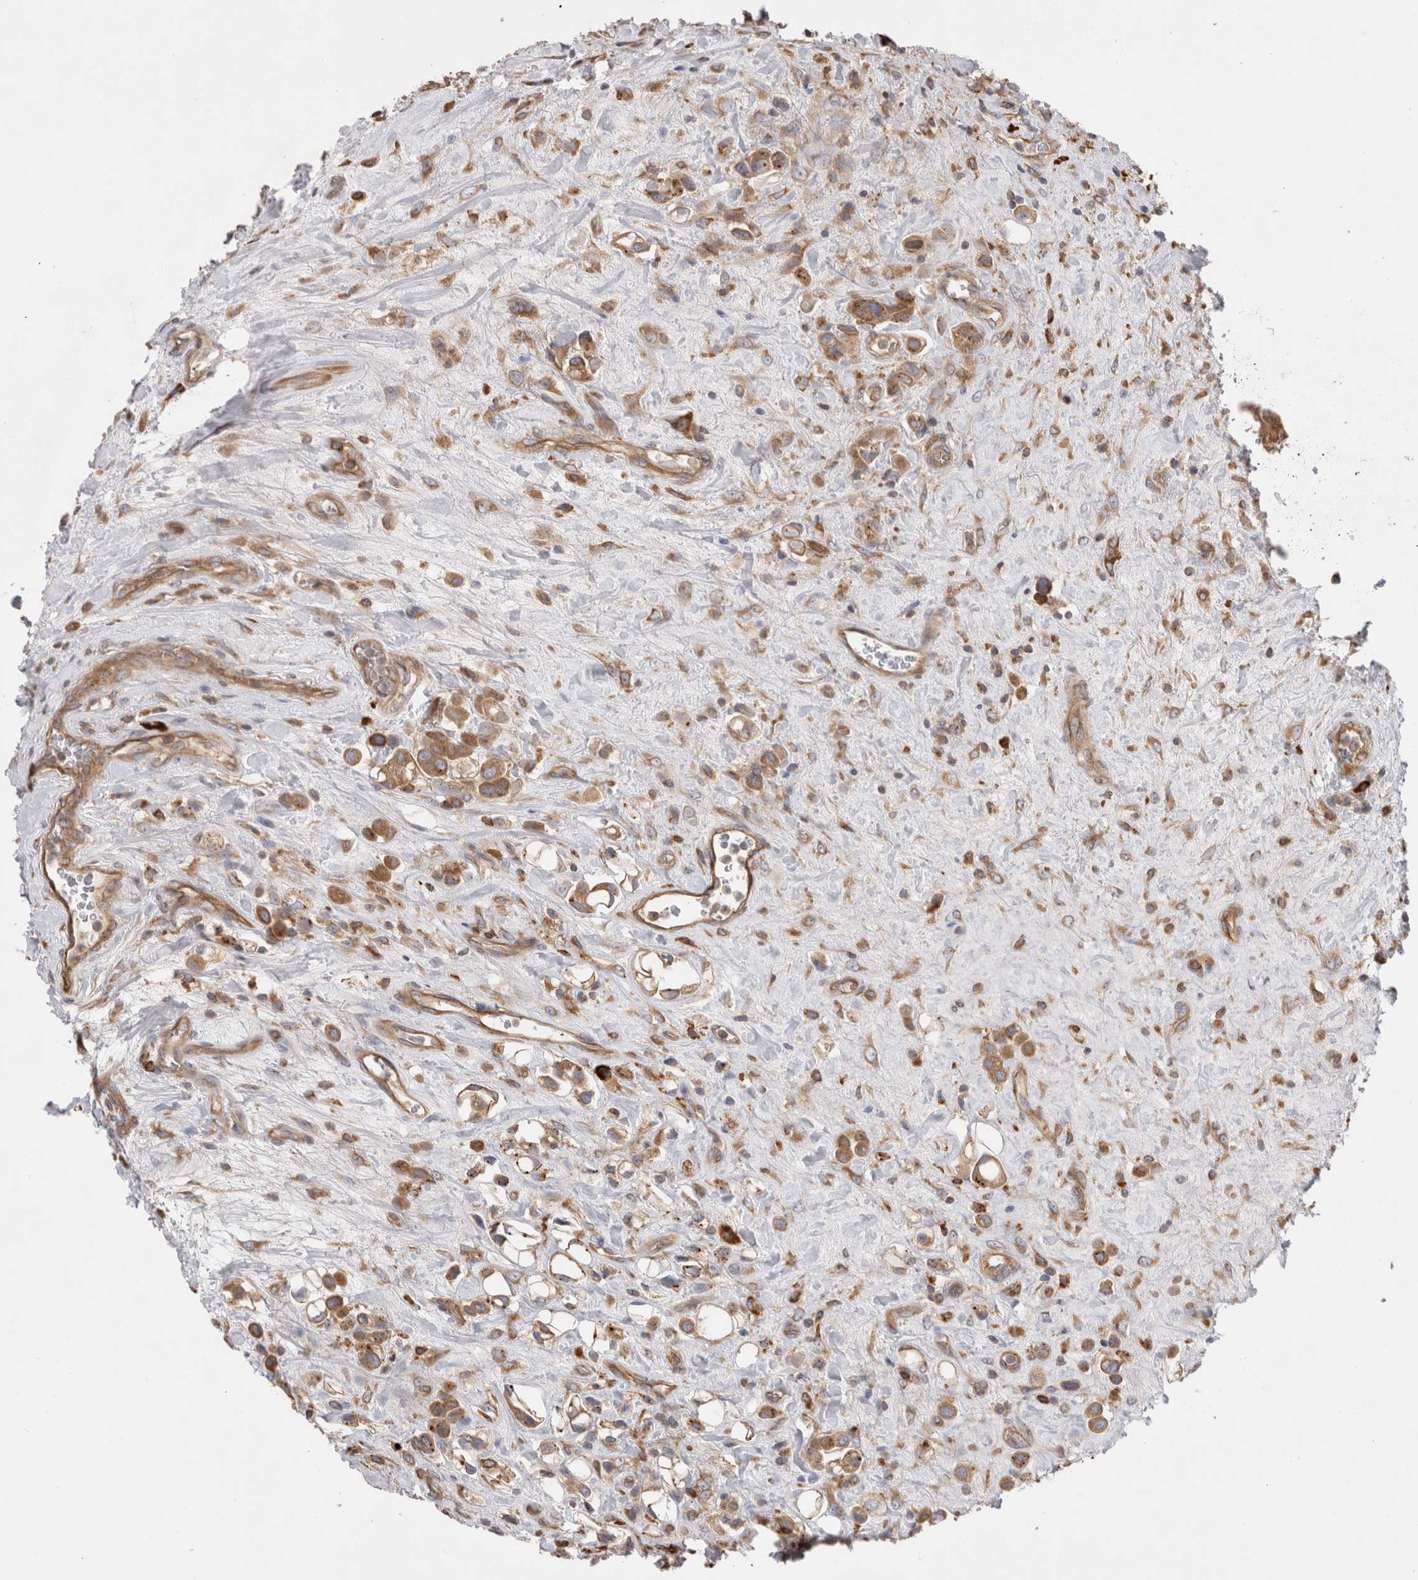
{"staining": {"intensity": "moderate", "quantity": ">75%", "location": "cytoplasmic/membranous"}, "tissue": "urothelial cancer", "cell_type": "Tumor cells", "image_type": "cancer", "snomed": [{"axis": "morphology", "description": "Urothelial carcinoma, High grade"}, {"axis": "topography", "description": "Urinary bladder"}], "caption": "An image of urothelial carcinoma (high-grade) stained for a protein reveals moderate cytoplasmic/membranous brown staining in tumor cells. Using DAB (3,3'-diaminobenzidine) (brown) and hematoxylin (blue) stains, captured at high magnification using brightfield microscopy.", "gene": "PDCD10", "patient": {"sex": "male", "age": 50}}